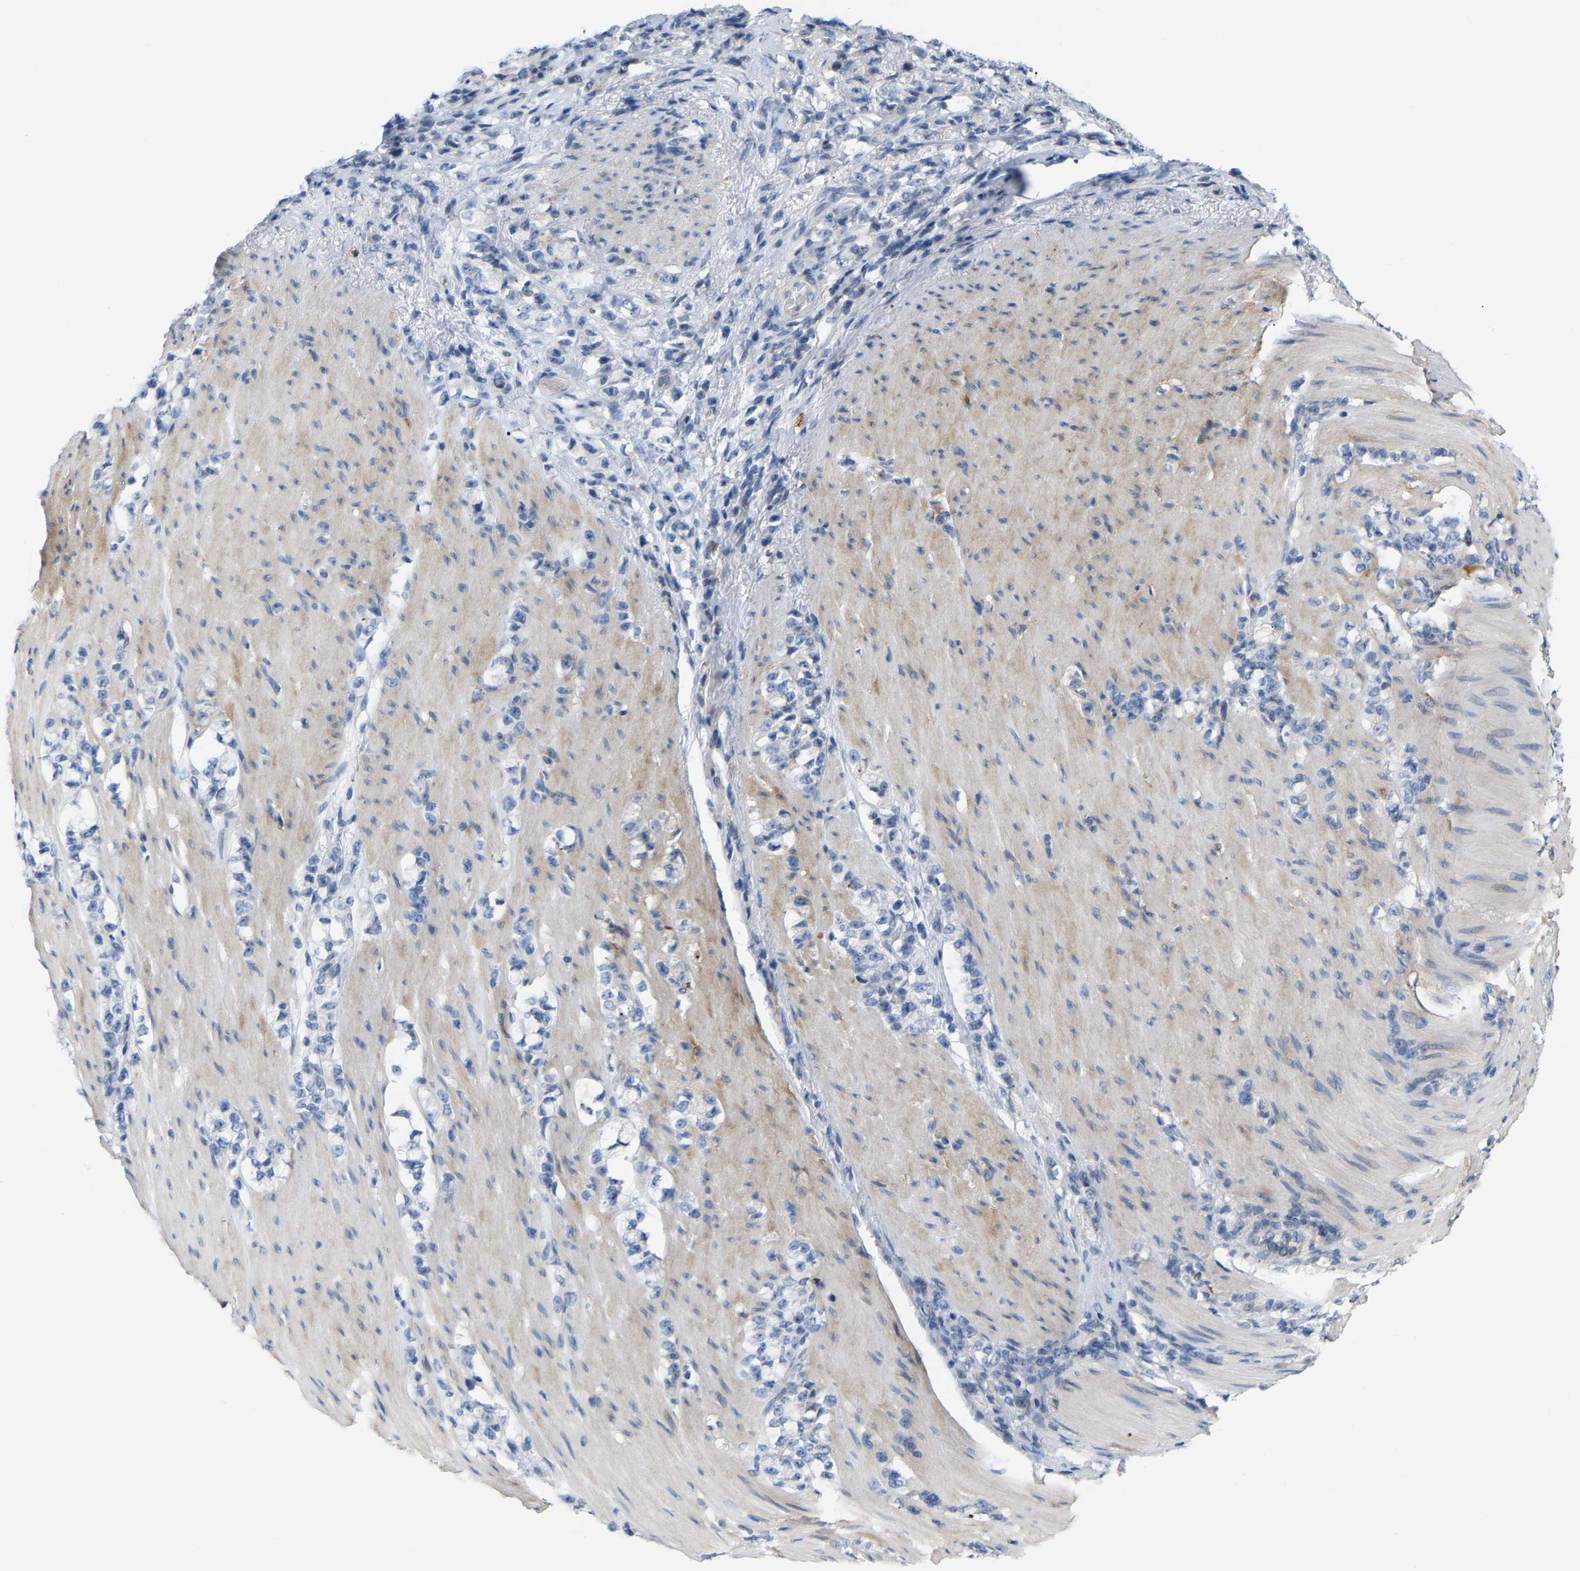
{"staining": {"intensity": "negative", "quantity": "none", "location": "none"}, "tissue": "stomach cancer", "cell_type": "Tumor cells", "image_type": "cancer", "snomed": [{"axis": "morphology", "description": "Adenocarcinoma, NOS"}, {"axis": "topography", "description": "Stomach, lower"}], "caption": "Tumor cells are negative for protein expression in human stomach cancer (adenocarcinoma).", "gene": "ABTB2", "patient": {"sex": "male", "age": 88}}